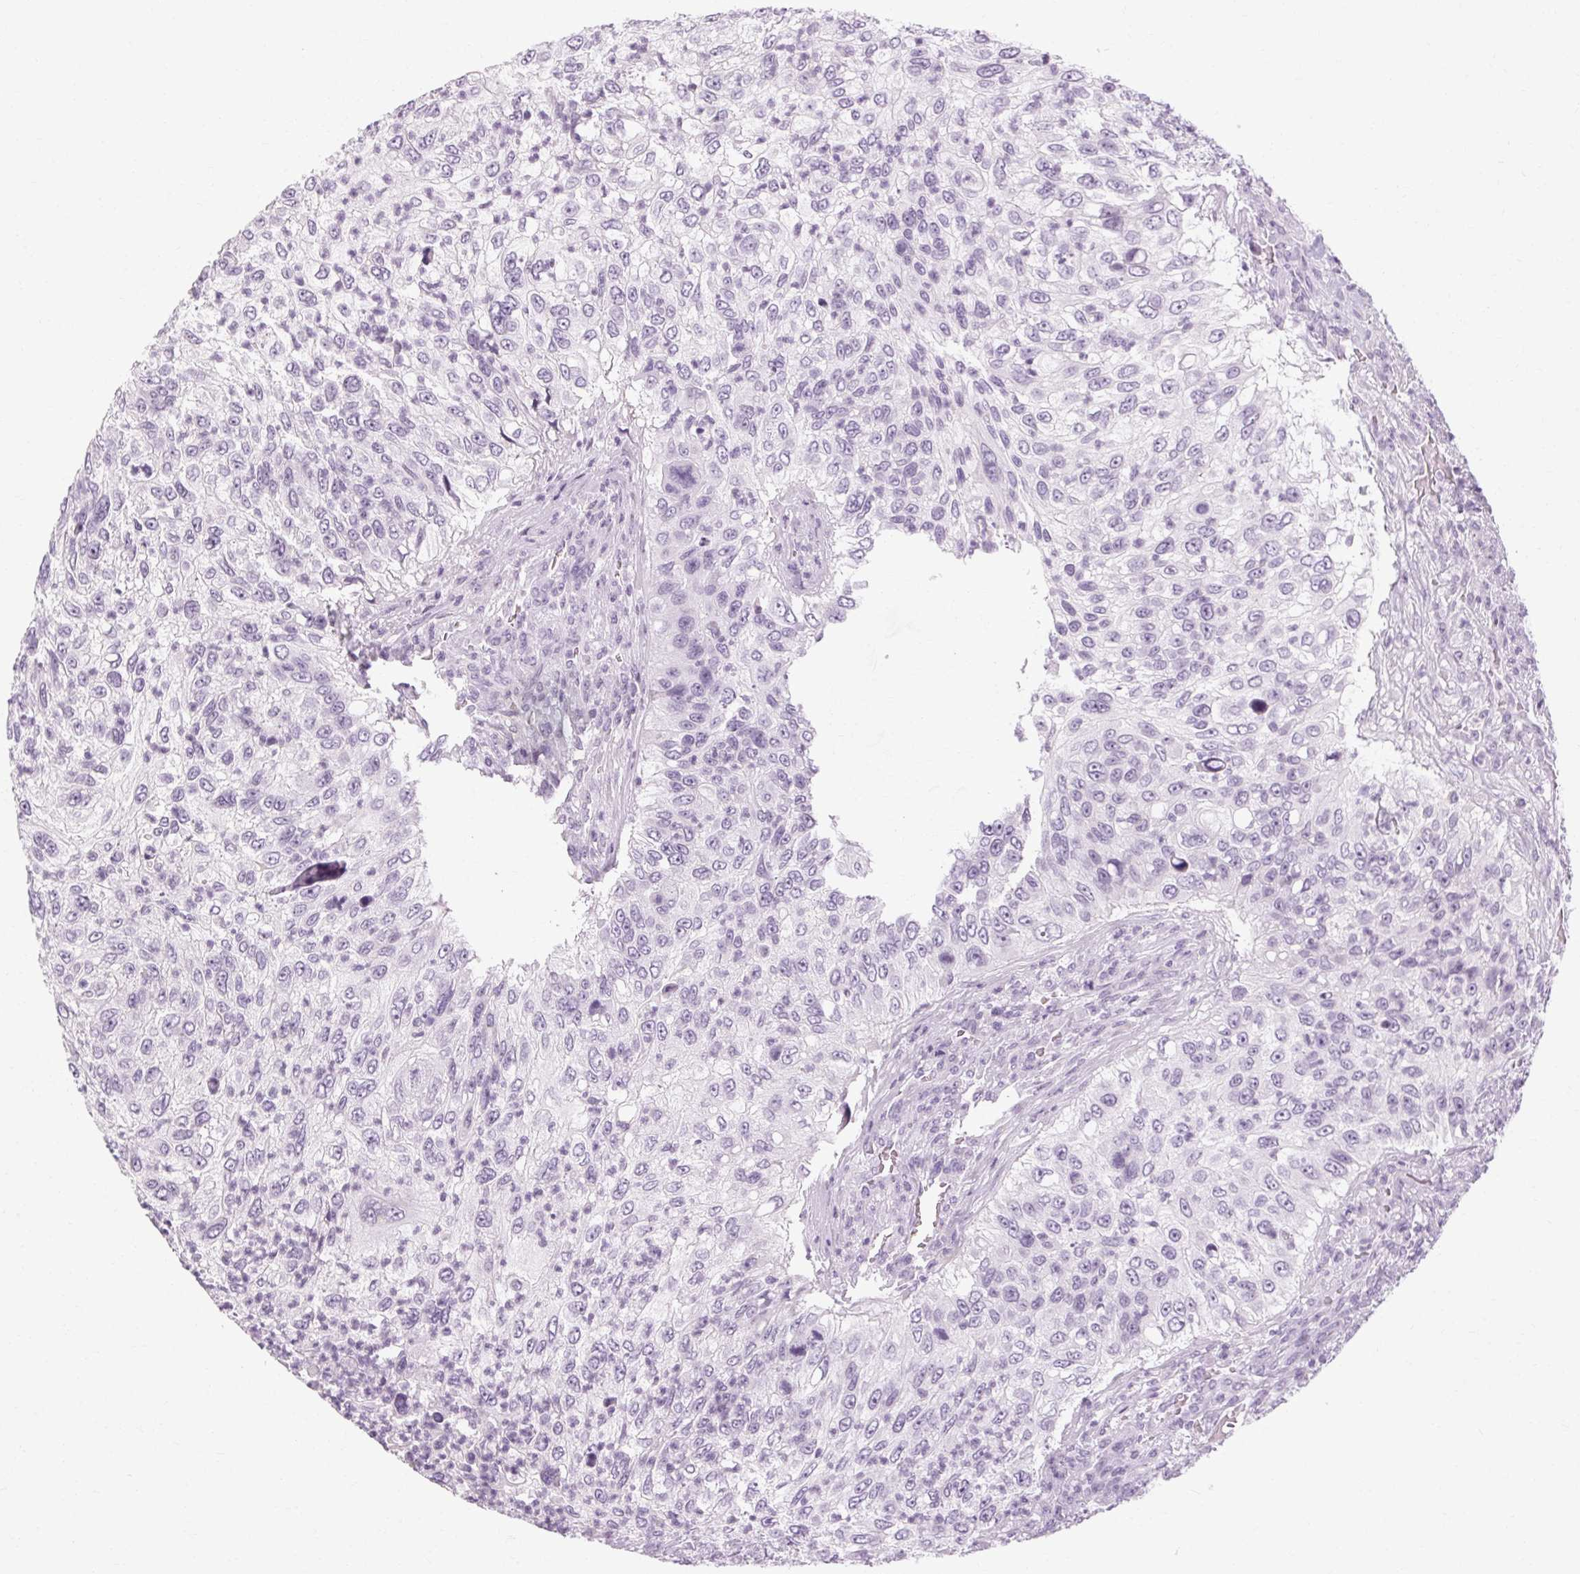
{"staining": {"intensity": "negative", "quantity": "none", "location": "none"}, "tissue": "urothelial cancer", "cell_type": "Tumor cells", "image_type": "cancer", "snomed": [{"axis": "morphology", "description": "Urothelial carcinoma, High grade"}, {"axis": "topography", "description": "Urinary bladder"}], "caption": "Protein analysis of urothelial carcinoma (high-grade) shows no significant expression in tumor cells. (DAB (3,3'-diaminobenzidine) IHC, high magnification).", "gene": "POMC", "patient": {"sex": "female", "age": 60}}